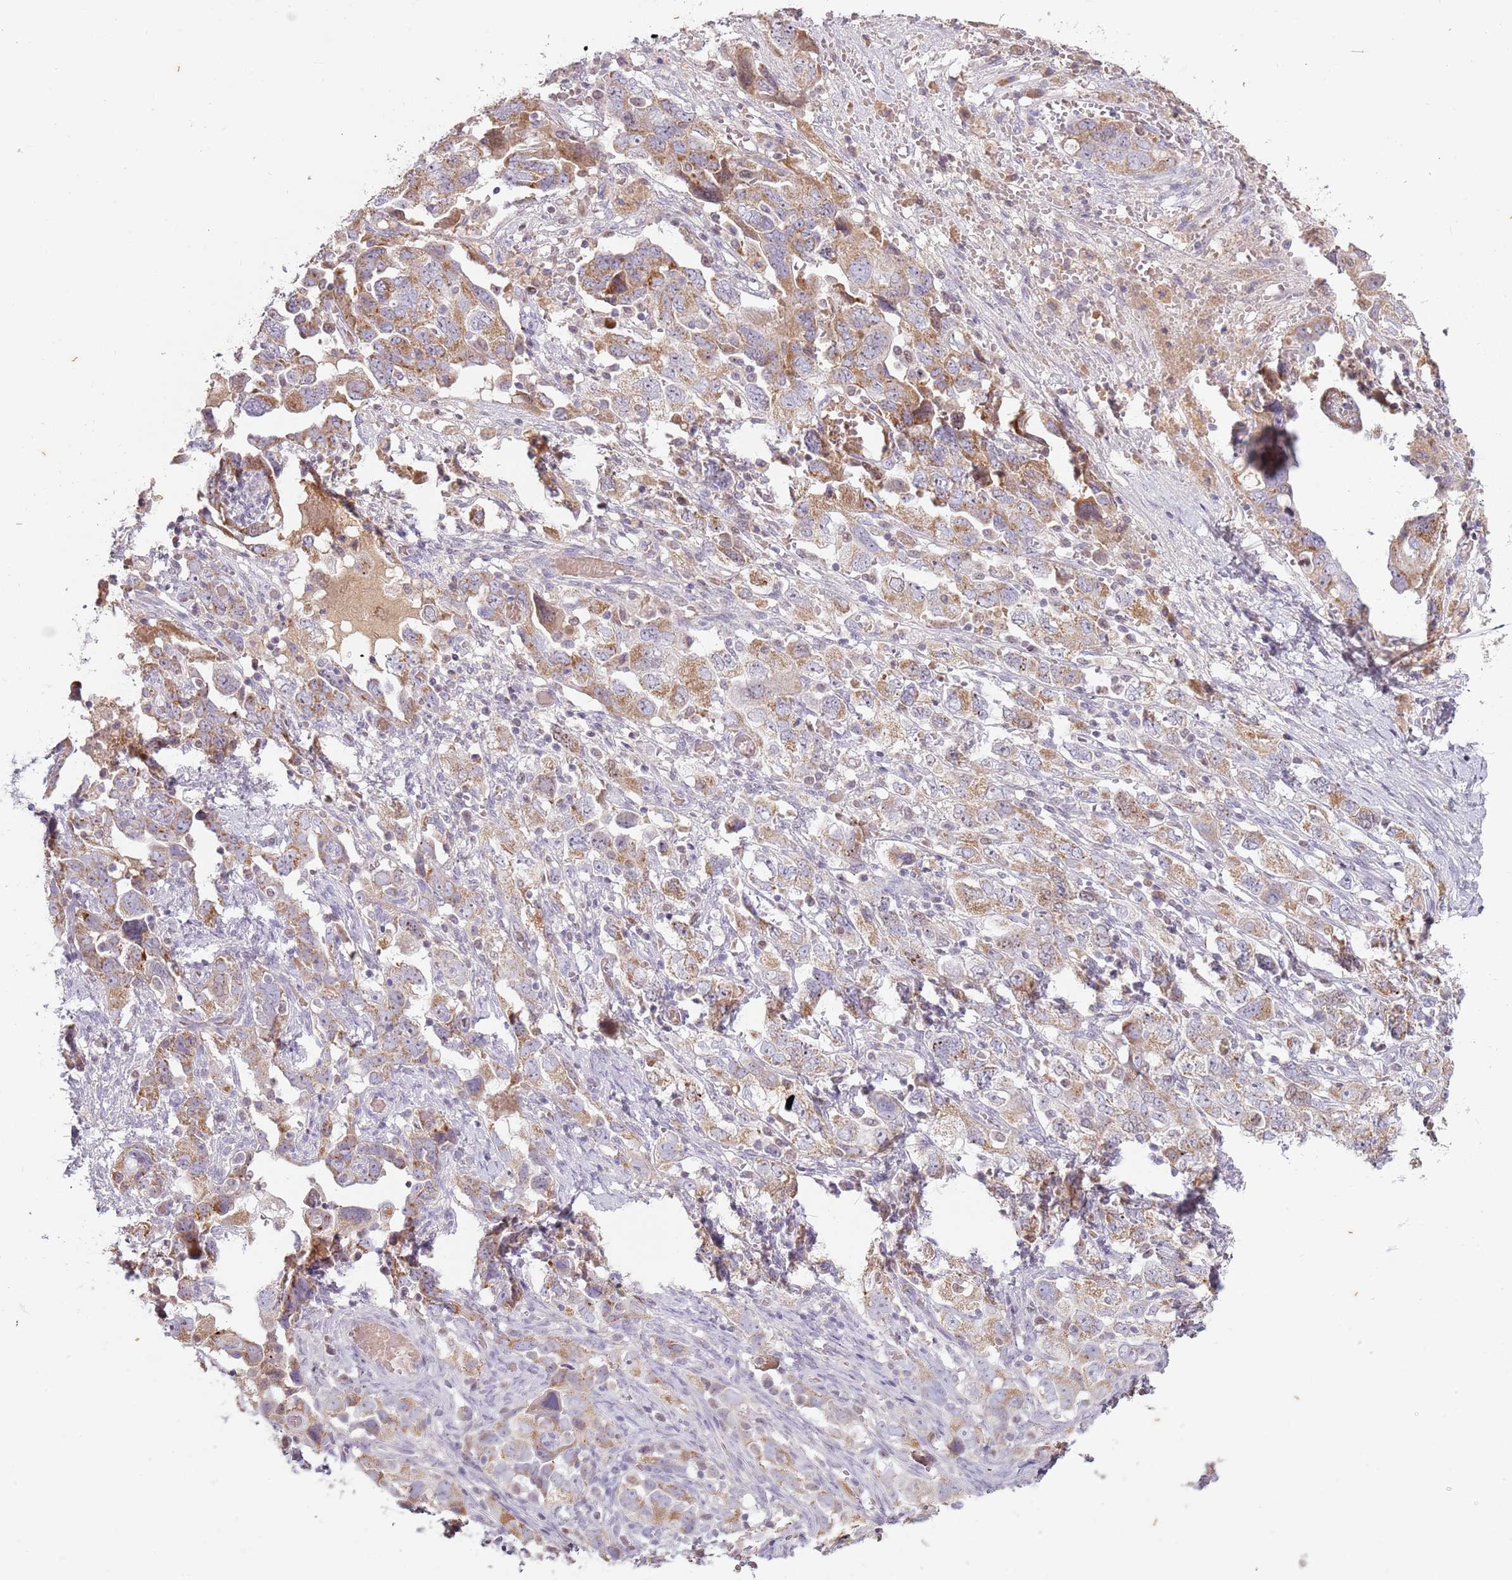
{"staining": {"intensity": "moderate", "quantity": ">75%", "location": "cytoplasmic/membranous"}, "tissue": "ovarian cancer", "cell_type": "Tumor cells", "image_type": "cancer", "snomed": [{"axis": "morphology", "description": "Carcinoma, NOS"}, {"axis": "morphology", "description": "Cystadenocarcinoma, serous, NOS"}, {"axis": "topography", "description": "Ovary"}], "caption": "Carcinoma (ovarian) stained for a protein reveals moderate cytoplasmic/membranous positivity in tumor cells.", "gene": "SYS1", "patient": {"sex": "female", "age": 69}}